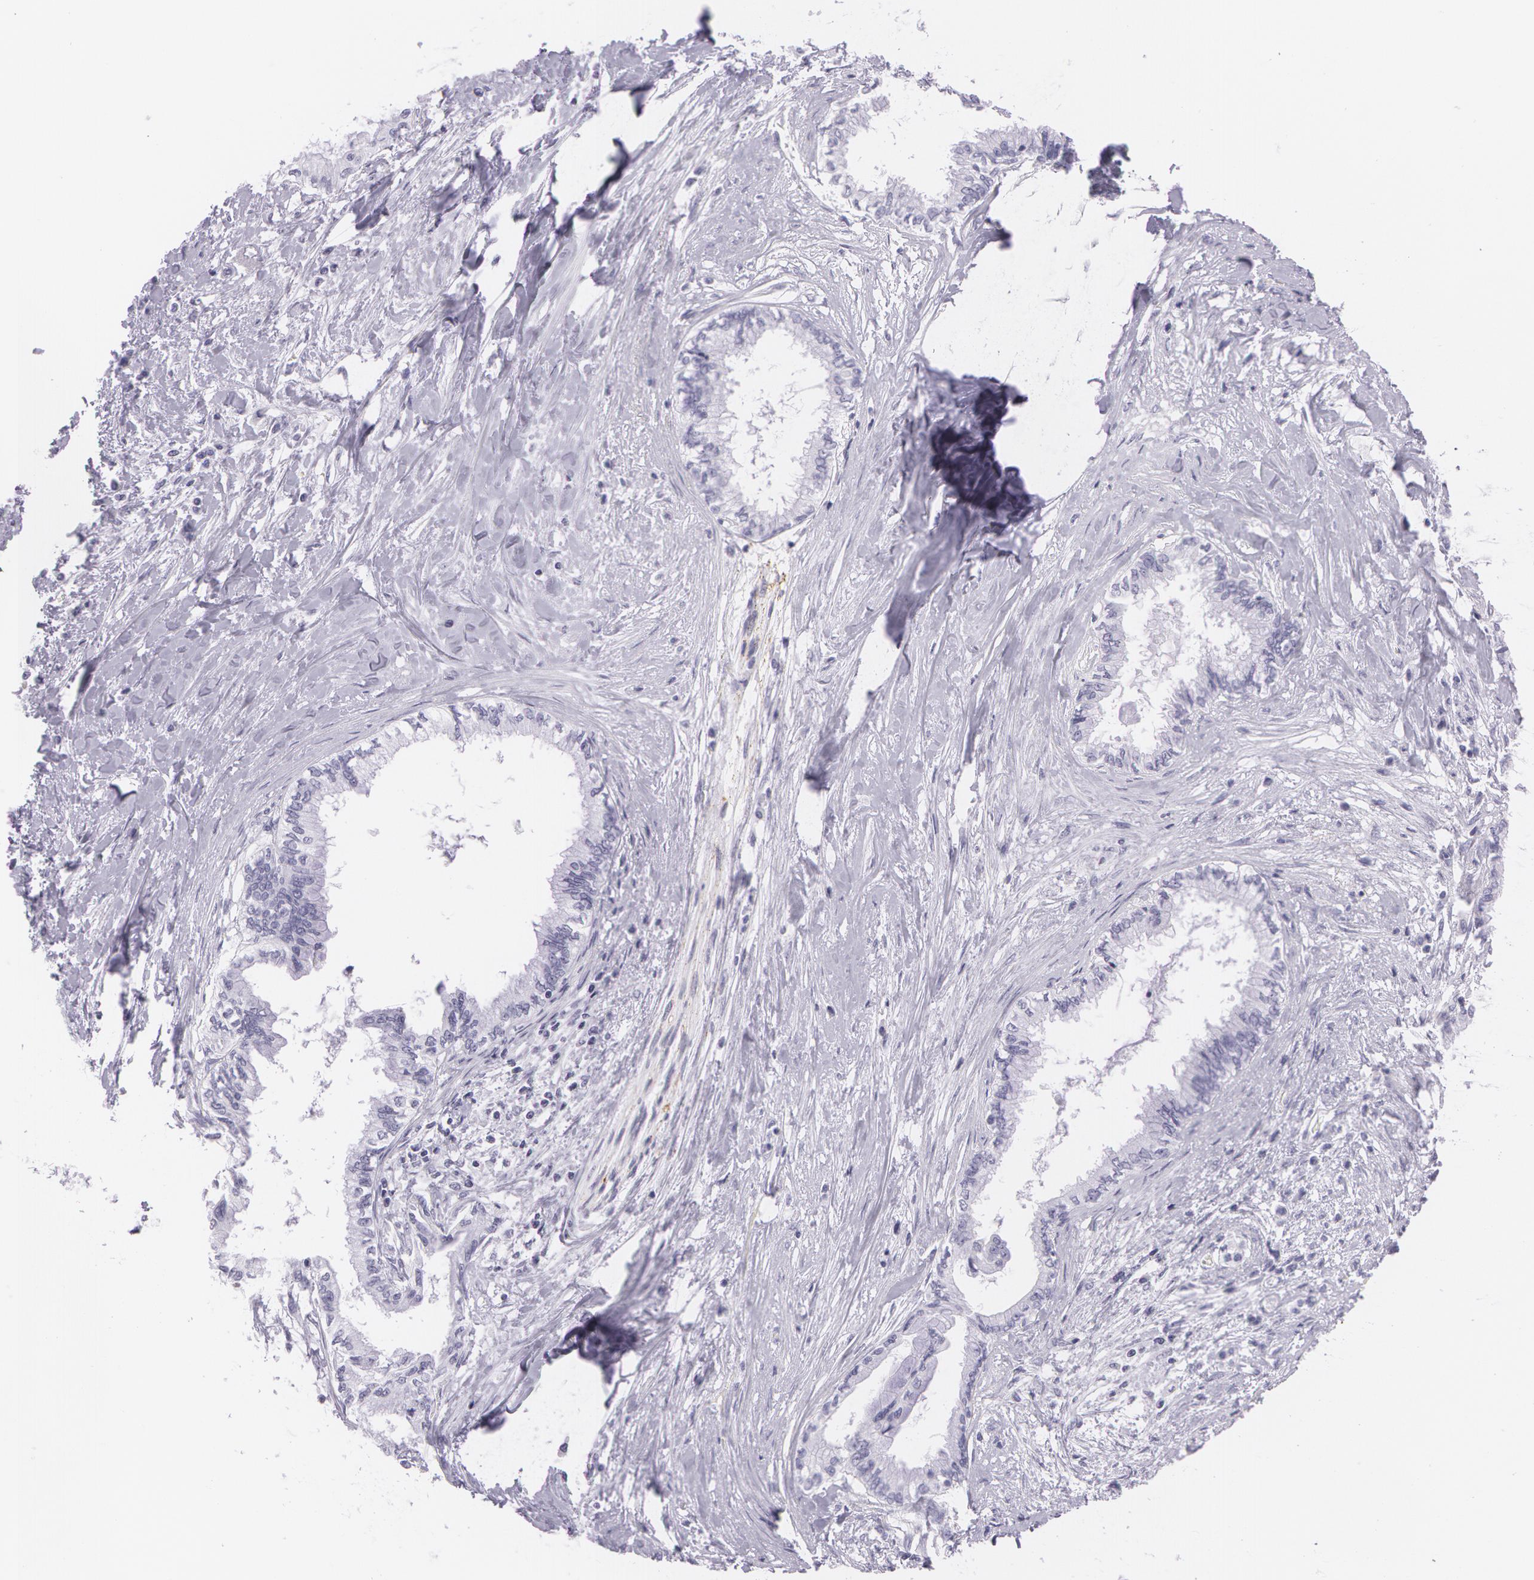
{"staining": {"intensity": "negative", "quantity": "none", "location": "none"}, "tissue": "pancreatic cancer", "cell_type": "Tumor cells", "image_type": "cancer", "snomed": [{"axis": "morphology", "description": "Adenocarcinoma, NOS"}, {"axis": "topography", "description": "Pancreas"}], "caption": "Pancreatic cancer was stained to show a protein in brown. There is no significant positivity in tumor cells.", "gene": "SNCG", "patient": {"sex": "female", "age": 64}}